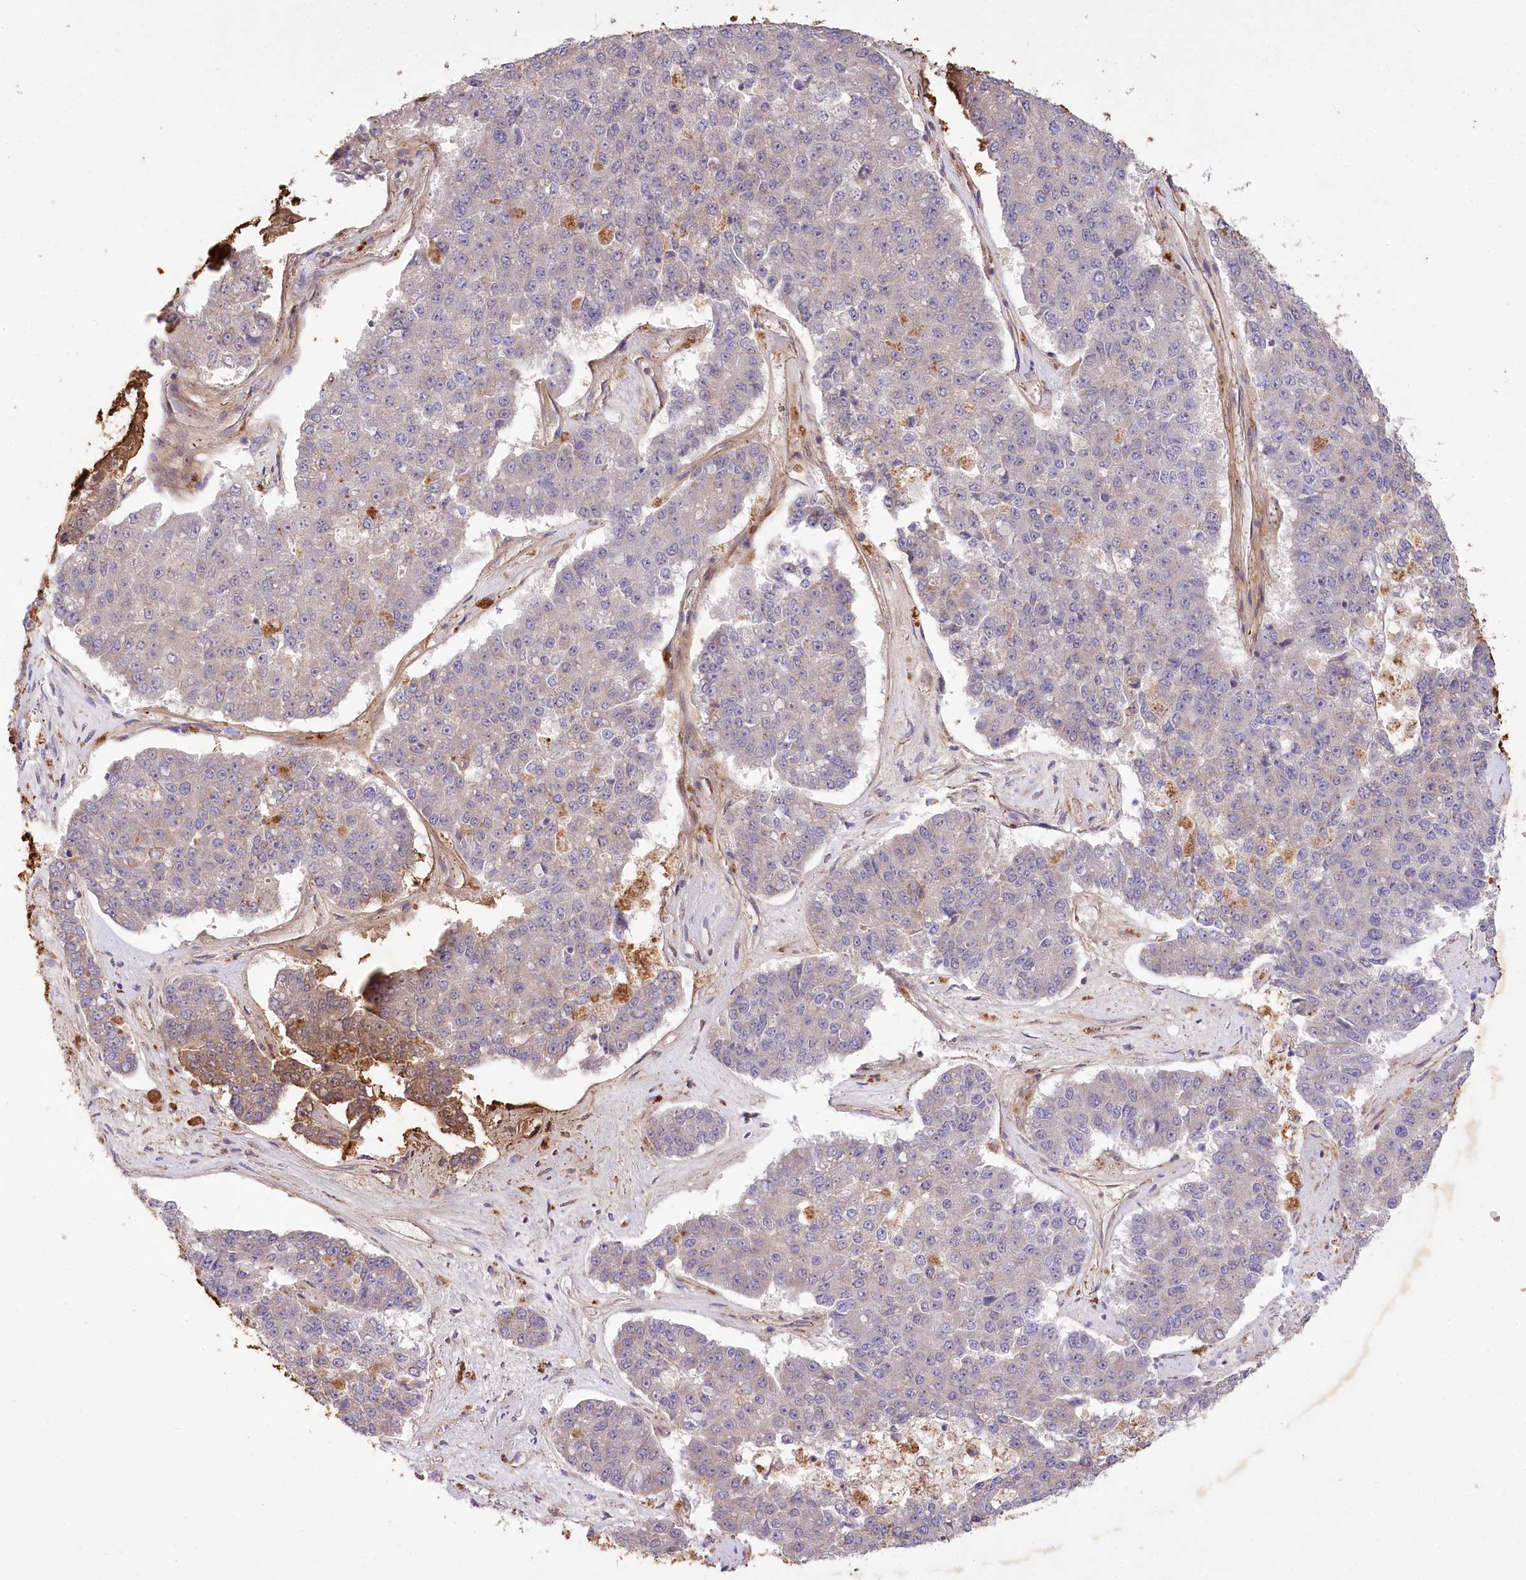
{"staining": {"intensity": "negative", "quantity": "none", "location": "none"}, "tissue": "pancreatic cancer", "cell_type": "Tumor cells", "image_type": "cancer", "snomed": [{"axis": "morphology", "description": "Adenocarcinoma, NOS"}, {"axis": "topography", "description": "Pancreas"}], "caption": "Adenocarcinoma (pancreatic) was stained to show a protein in brown. There is no significant staining in tumor cells.", "gene": "TRUB1", "patient": {"sex": "male", "age": 50}}